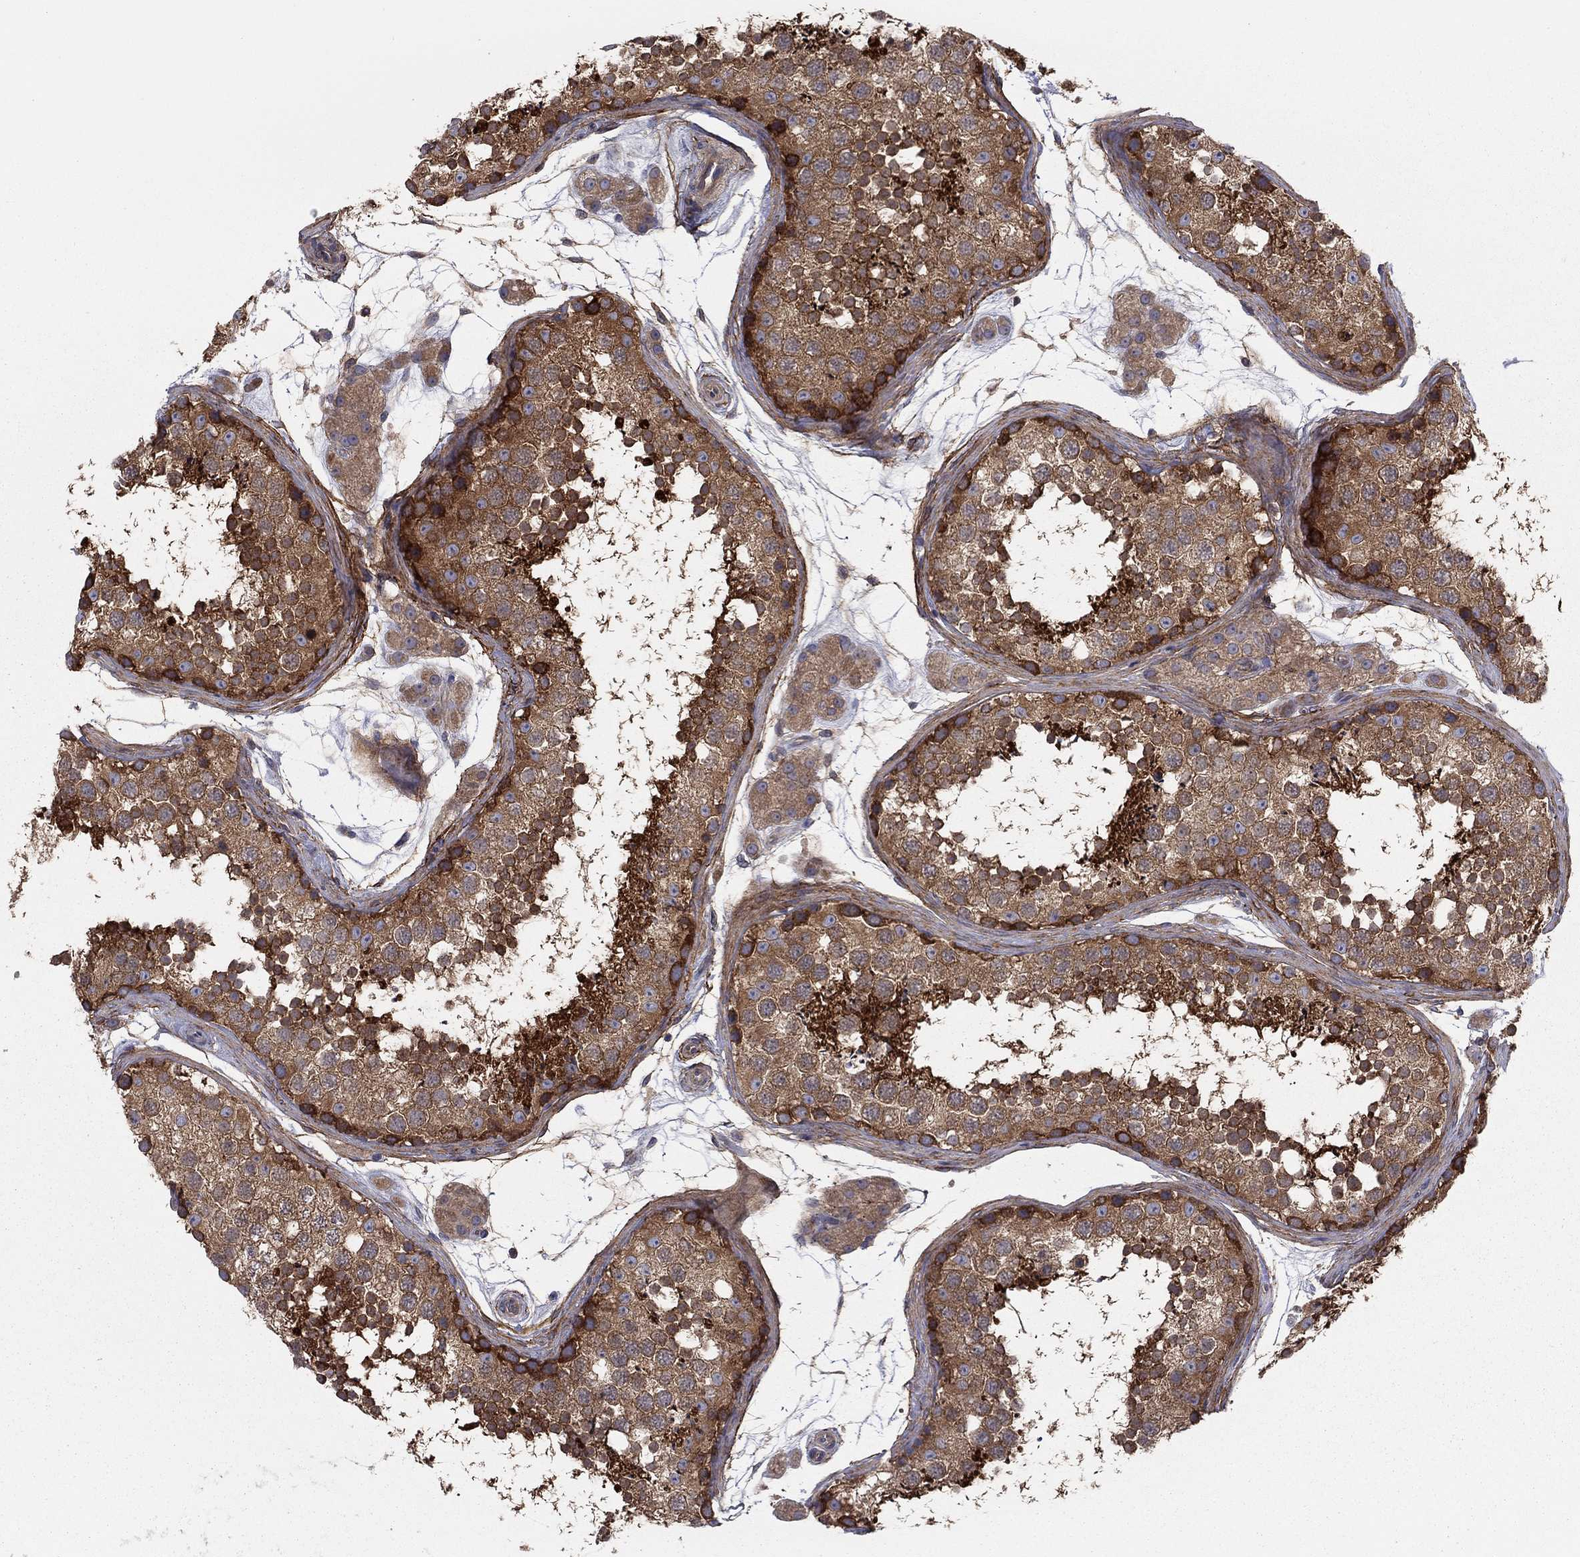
{"staining": {"intensity": "strong", "quantity": ">75%", "location": "cytoplasmic/membranous"}, "tissue": "testis", "cell_type": "Cells in seminiferous ducts", "image_type": "normal", "snomed": [{"axis": "morphology", "description": "Normal tissue, NOS"}, {"axis": "topography", "description": "Testis"}], "caption": "Cells in seminiferous ducts demonstrate strong cytoplasmic/membranous positivity in about >75% of cells in normal testis.", "gene": "RNF123", "patient": {"sex": "male", "age": 41}}